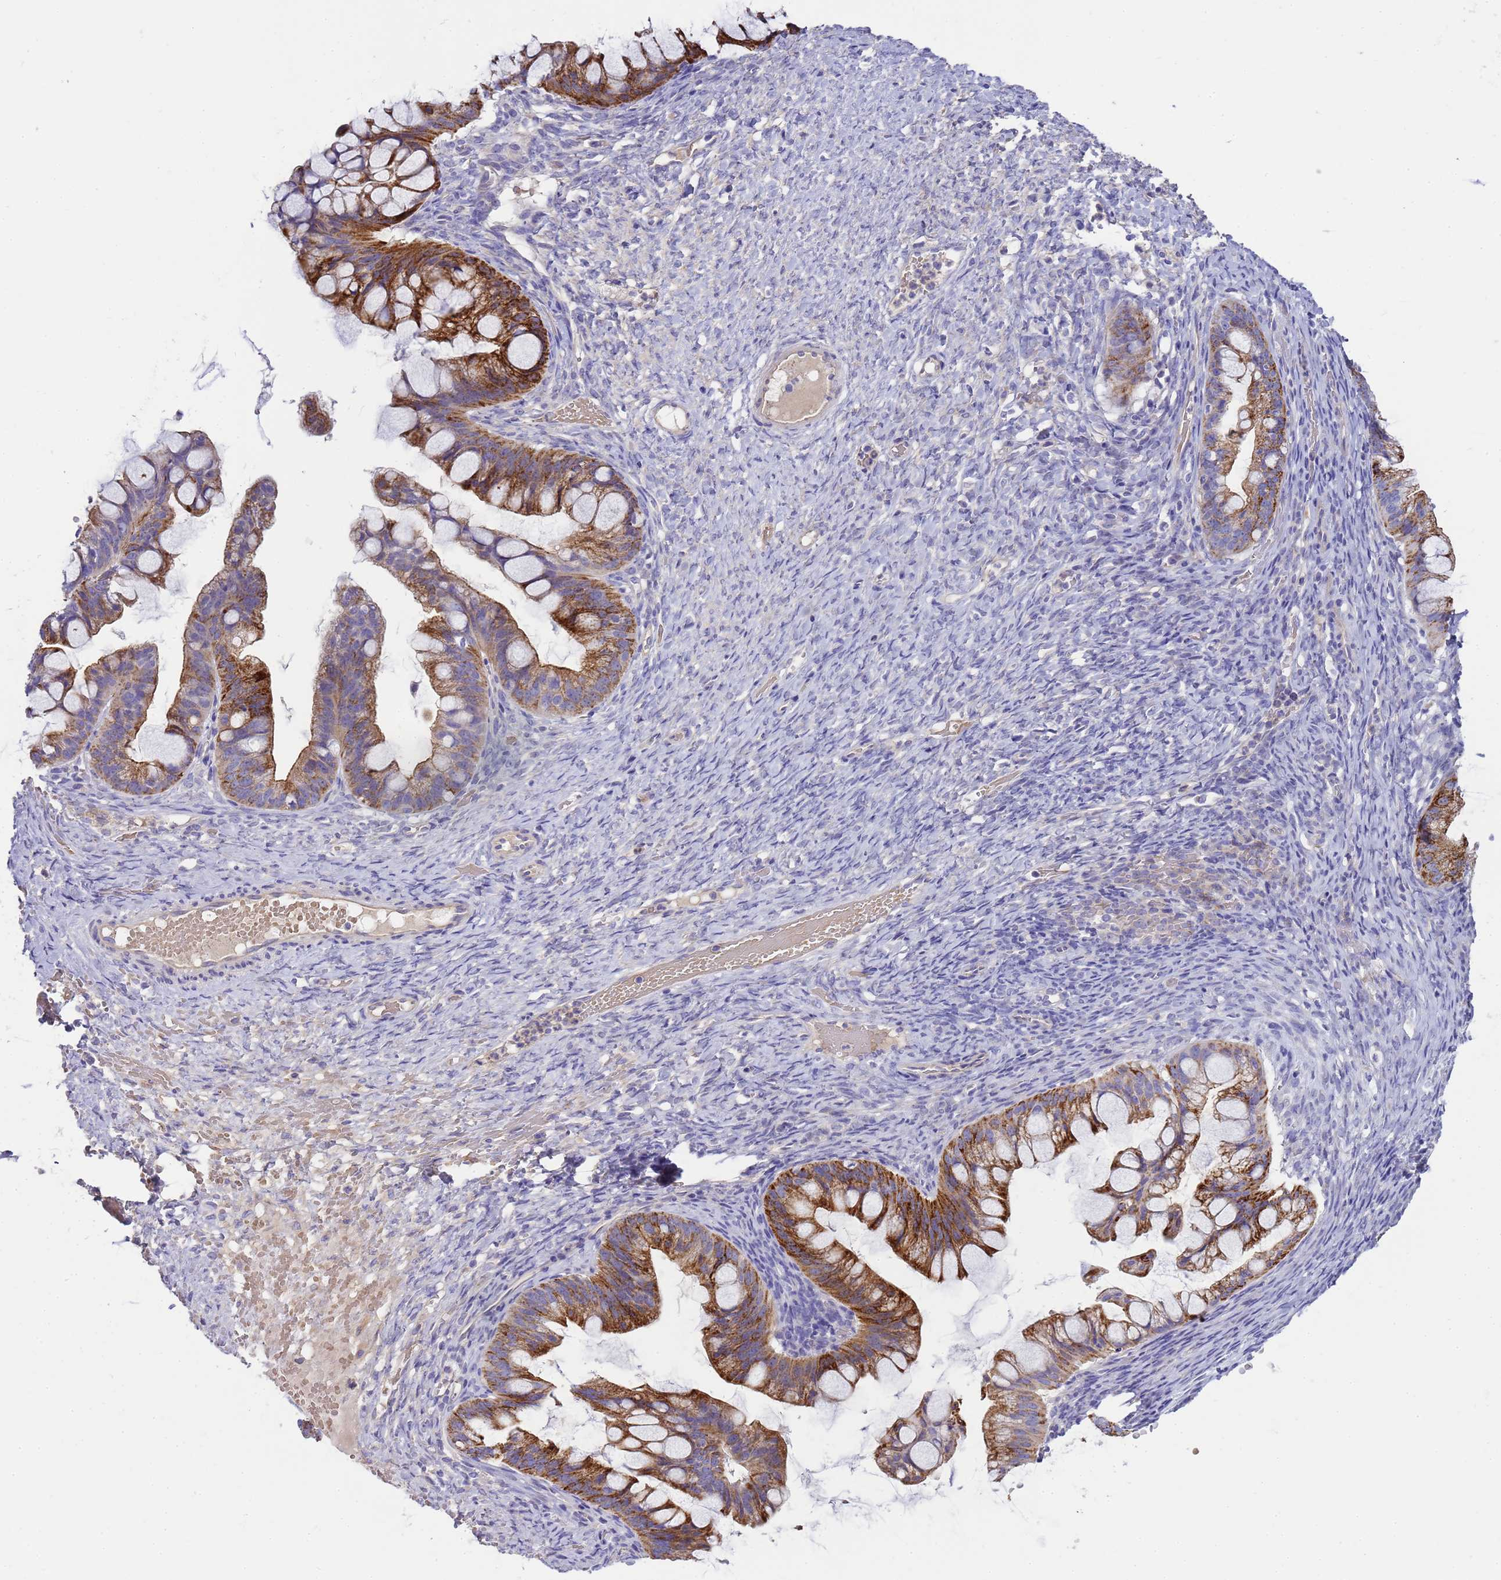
{"staining": {"intensity": "strong", "quantity": ">75%", "location": "cytoplasmic/membranous"}, "tissue": "ovarian cancer", "cell_type": "Tumor cells", "image_type": "cancer", "snomed": [{"axis": "morphology", "description": "Cystadenocarcinoma, mucinous, NOS"}, {"axis": "topography", "description": "Ovary"}], "caption": "Human ovarian cancer stained for a protein (brown) displays strong cytoplasmic/membranous positive staining in approximately >75% of tumor cells.", "gene": "RIPPLY2", "patient": {"sex": "female", "age": 73}}